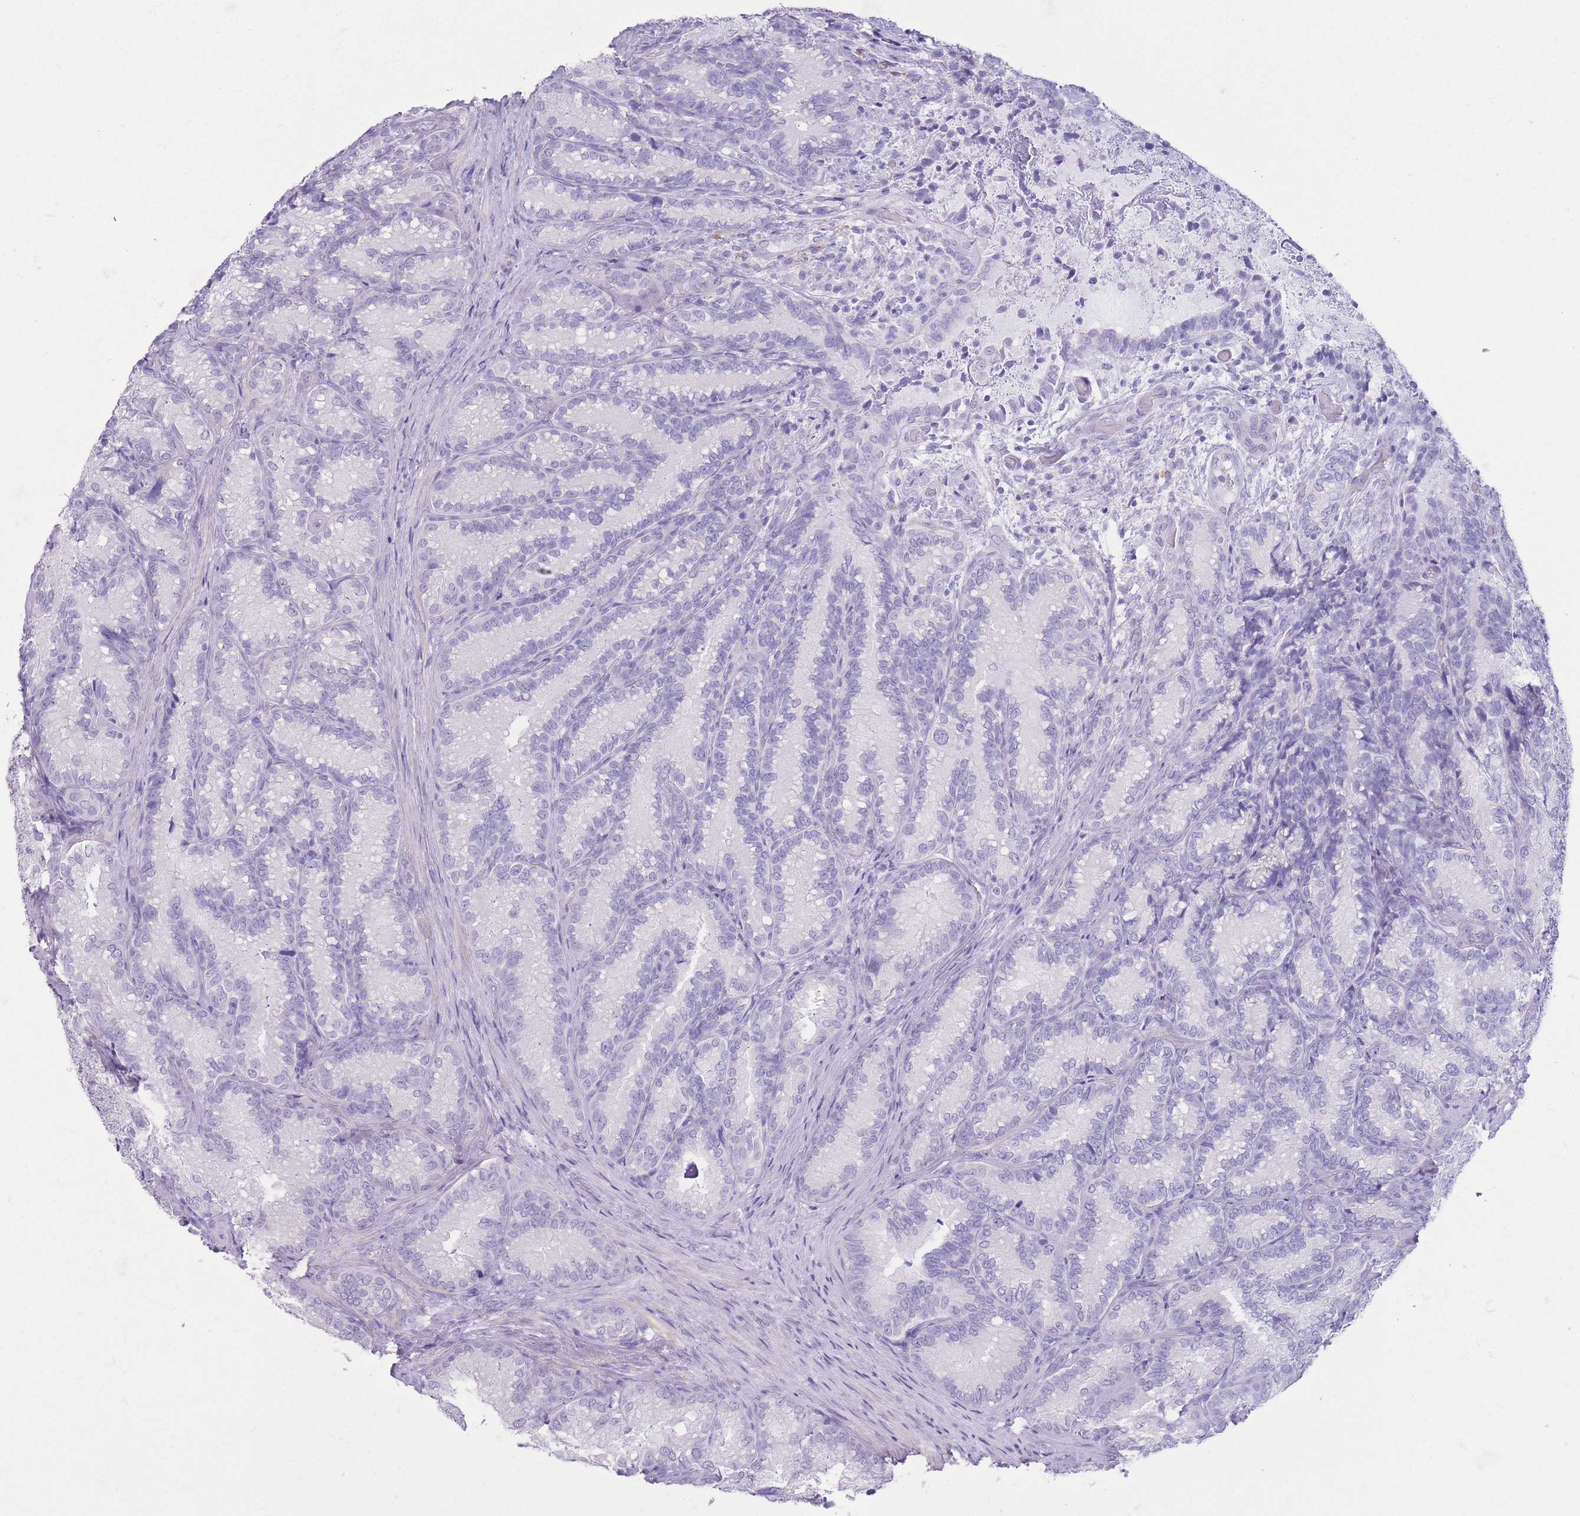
{"staining": {"intensity": "negative", "quantity": "none", "location": "none"}, "tissue": "seminal vesicle", "cell_type": "Glandular cells", "image_type": "normal", "snomed": [{"axis": "morphology", "description": "Normal tissue, NOS"}, {"axis": "topography", "description": "Seminal veicle"}], "caption": "DAB immunohistochemical staining of unremarkable seminal vesicle reveals no significant expression in glandular cells.", "gene": "PKLR", "patient": {"sex": "male", "age": 58}}